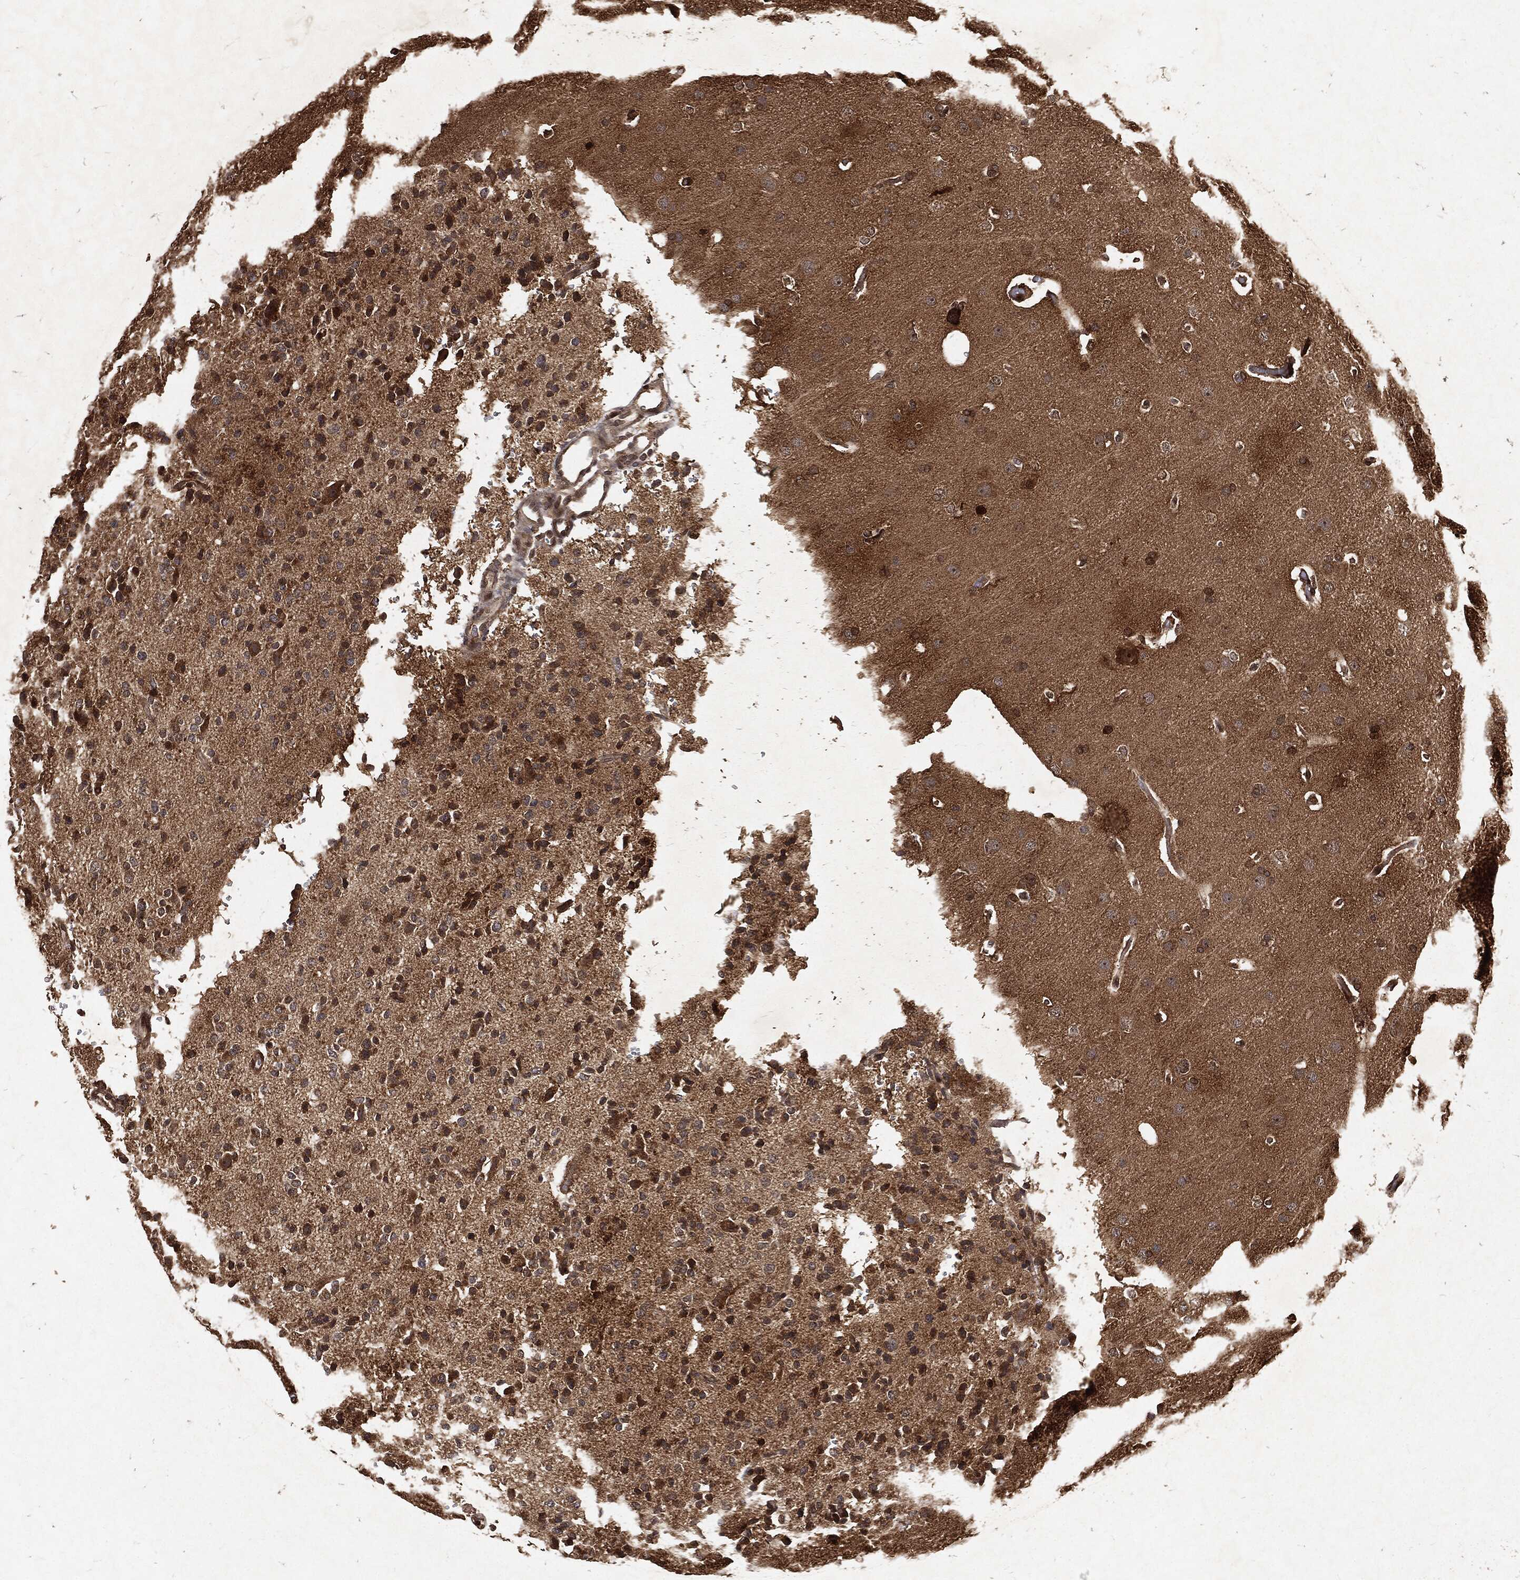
{"staining": {"intensity": "strong", "quantity": ">75%", "location": "cytoplasmic/membranous,nuclear"}, "tissue": "glioma", "cell_type": "Tumor cells", "image_type": "cancer", "snomed": [{"axis": "morphology", "description": "Glioma, malignant, Low grade"}, {"axis": "topography", "description": "Brain"}], "caption": "Human malignant low-grade glioma stained with a brown dye exhibits strong cytoplasmic/membranous and nuclear positive staining in about >75% of tumor cells.", "gene": "ZNF226", "patient": {"sex": "male", "age": 41}}